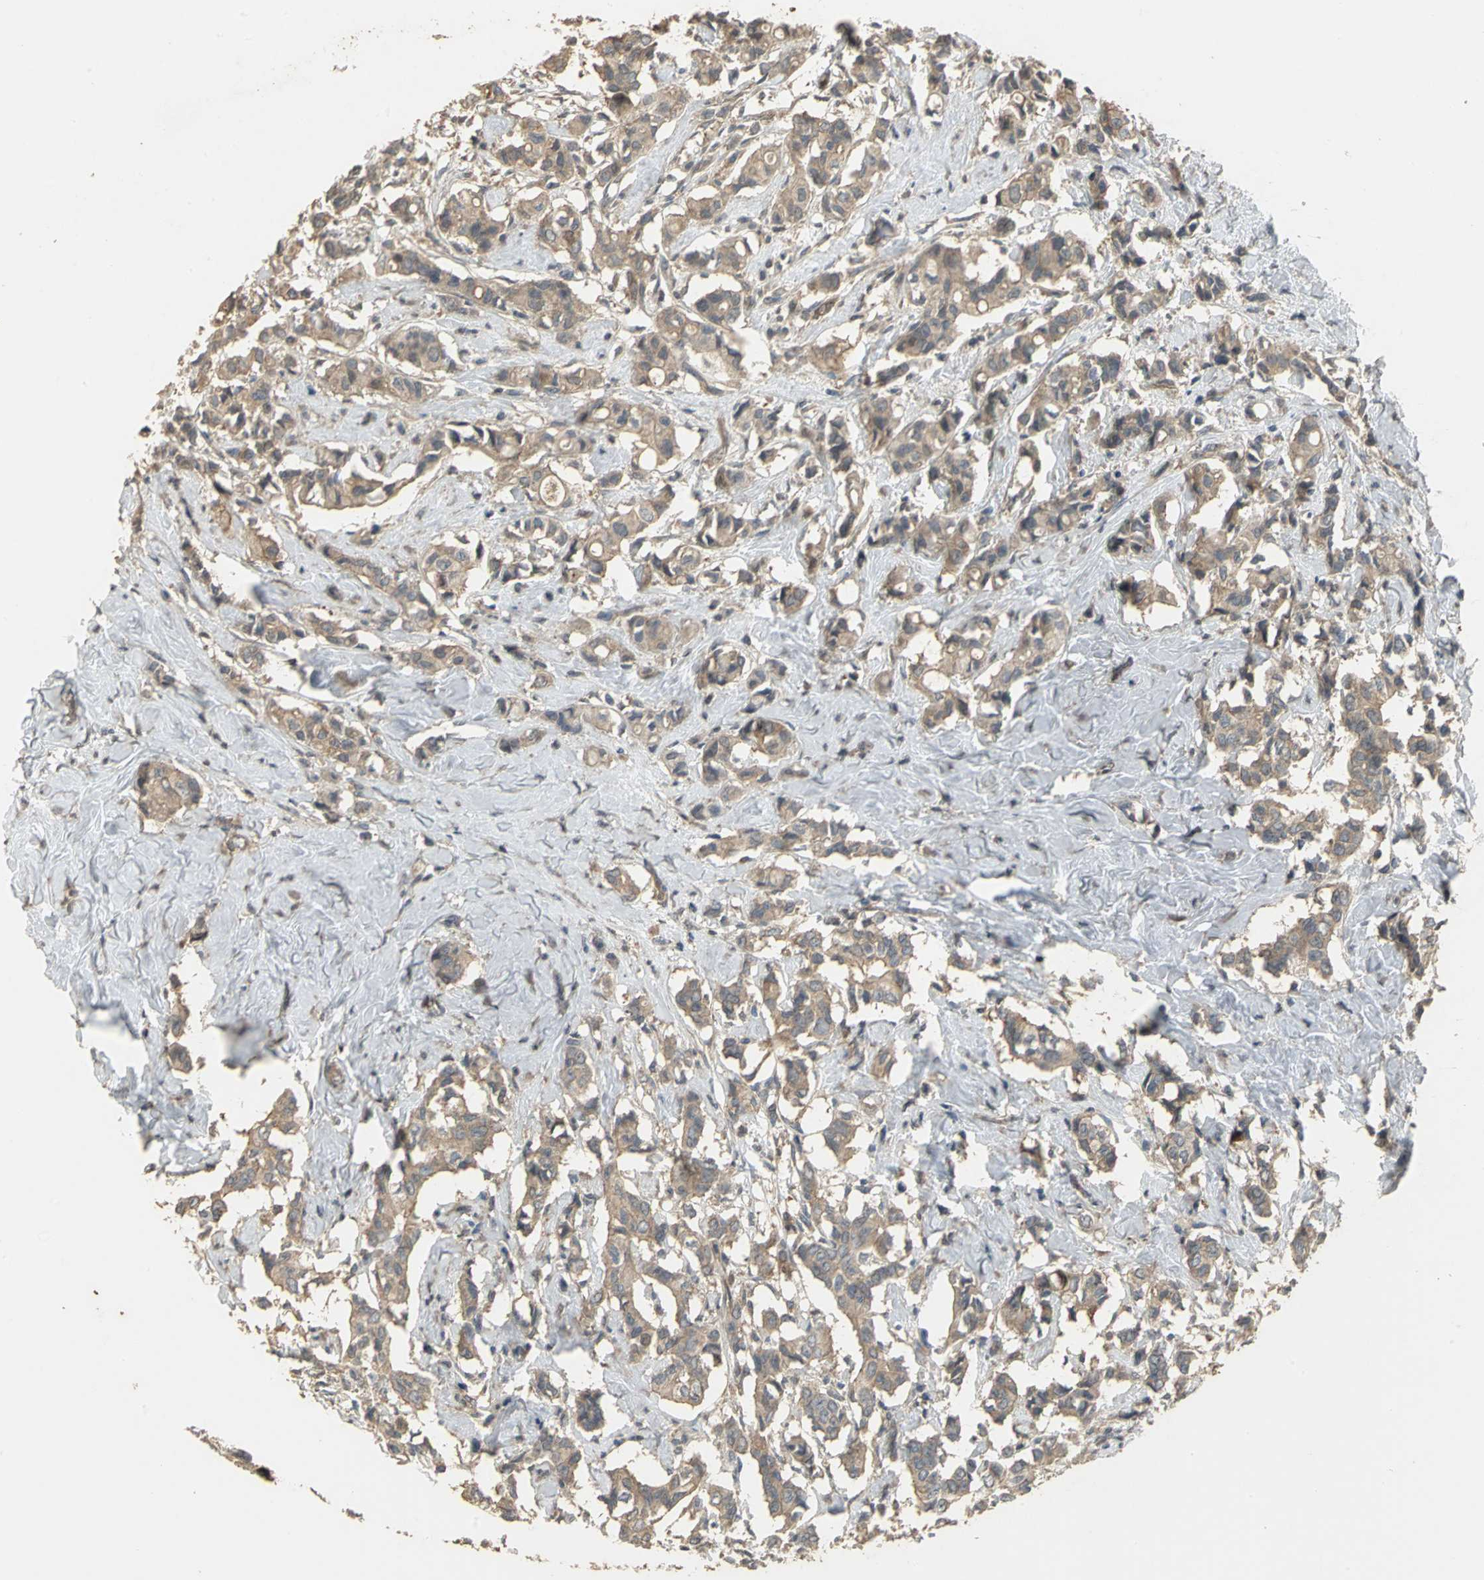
{"staining": {"intensity": "moderate", "quantity": ">75%", "location": "cytoplasmic/membranous"}, "tissue": "breast cancer", "cell_type": "Tumor cells", "image_type": "cancer", "snomed": [{"axis": "morphology", "description": "Duct carcinoma"}, {"axis": "topography", "description": "Breast"}], "caption": "Immunohistochemistry (DAB) staining of breast cancer (intraductal carcinoma) exhibits moderate cytoplasmic/membranous protein staining in approximately >75% of tumor cells.", "gene": "MET", "patient": {"sex": "female", "age": 84}}